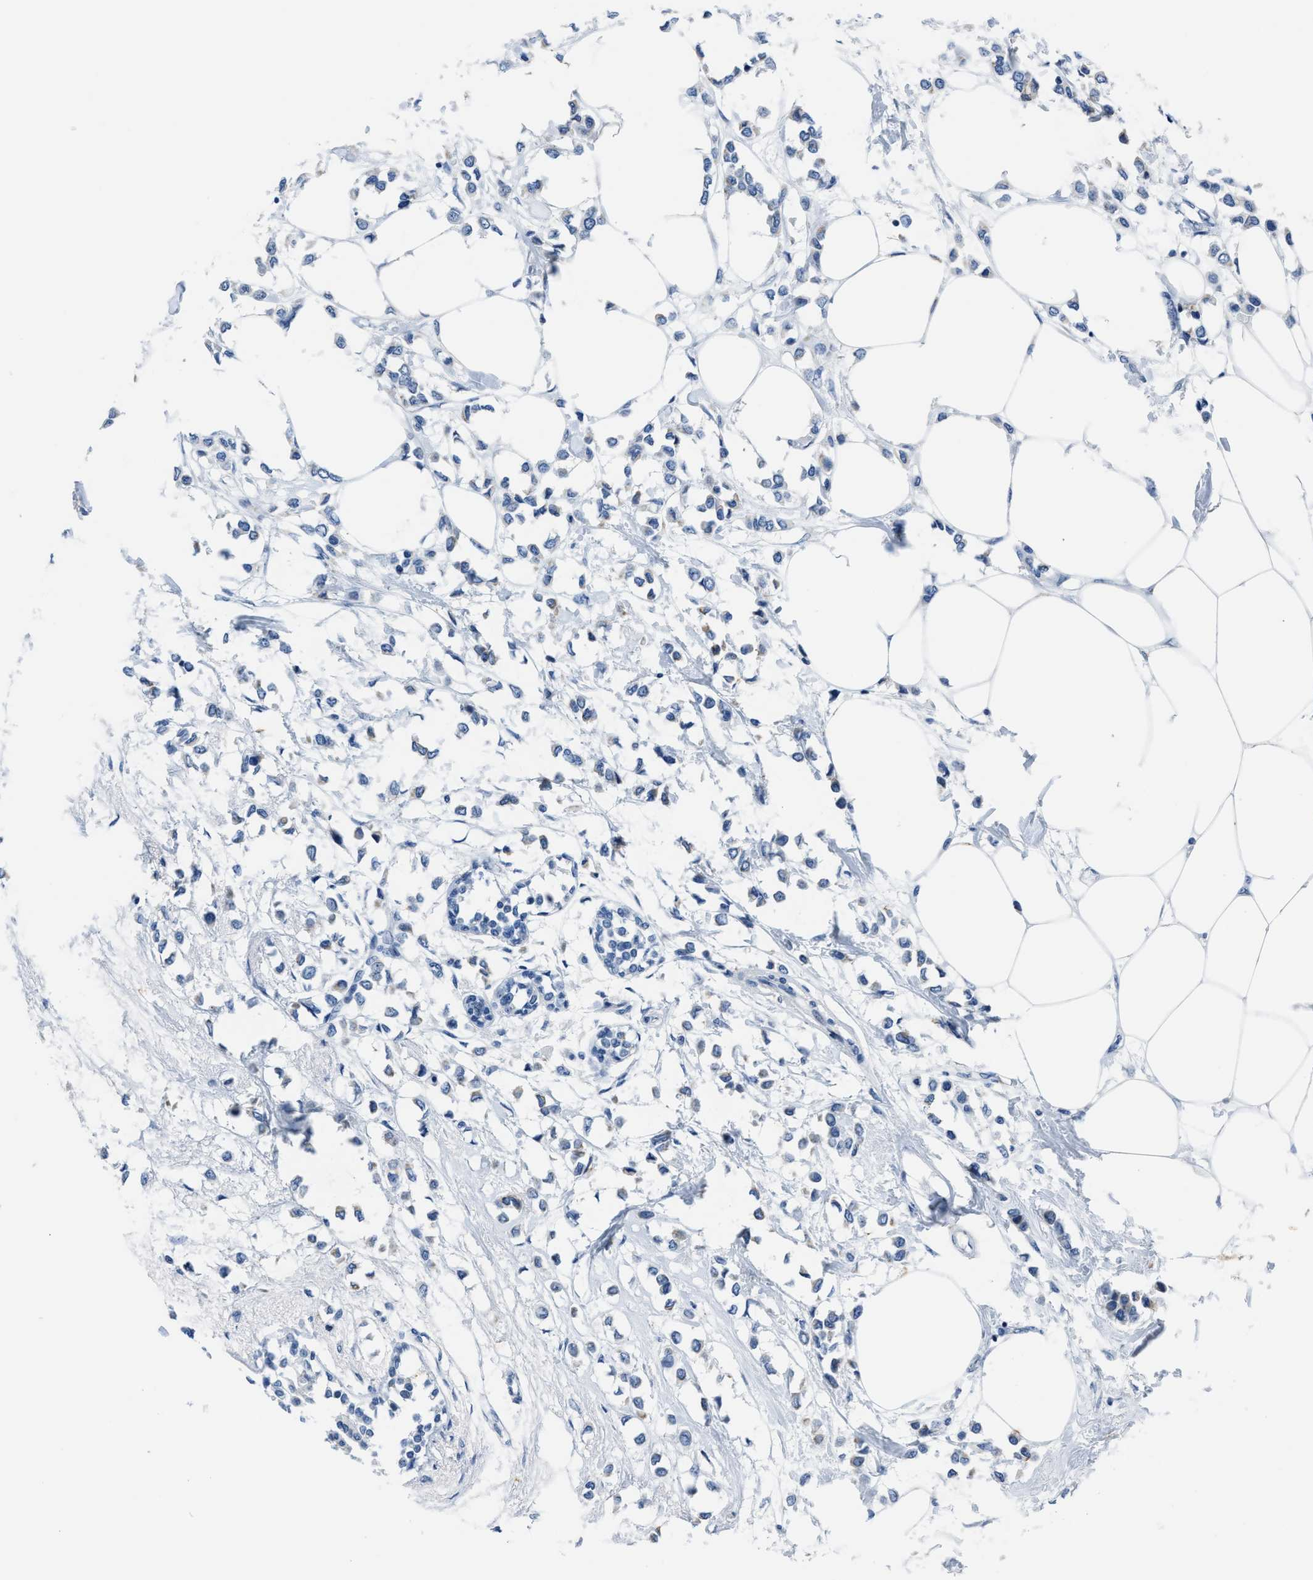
{"staining": {"intensity": "negative", "quantity": "none", "location": "none"}, "tissue": "breast cancer", "cell_type": "Tumor cells", "image_type": "cancer", "snomed": [{"axis": "morphology", "description": "Lobular carcinoma"}, {"axis": "topography", "description": "Breast"}], "caption": "There is no significant positivity in tumor cells of breast lobular carcinoma.", "gene": "ASZ1", "patient": {"sex": "female", "age": 51}}